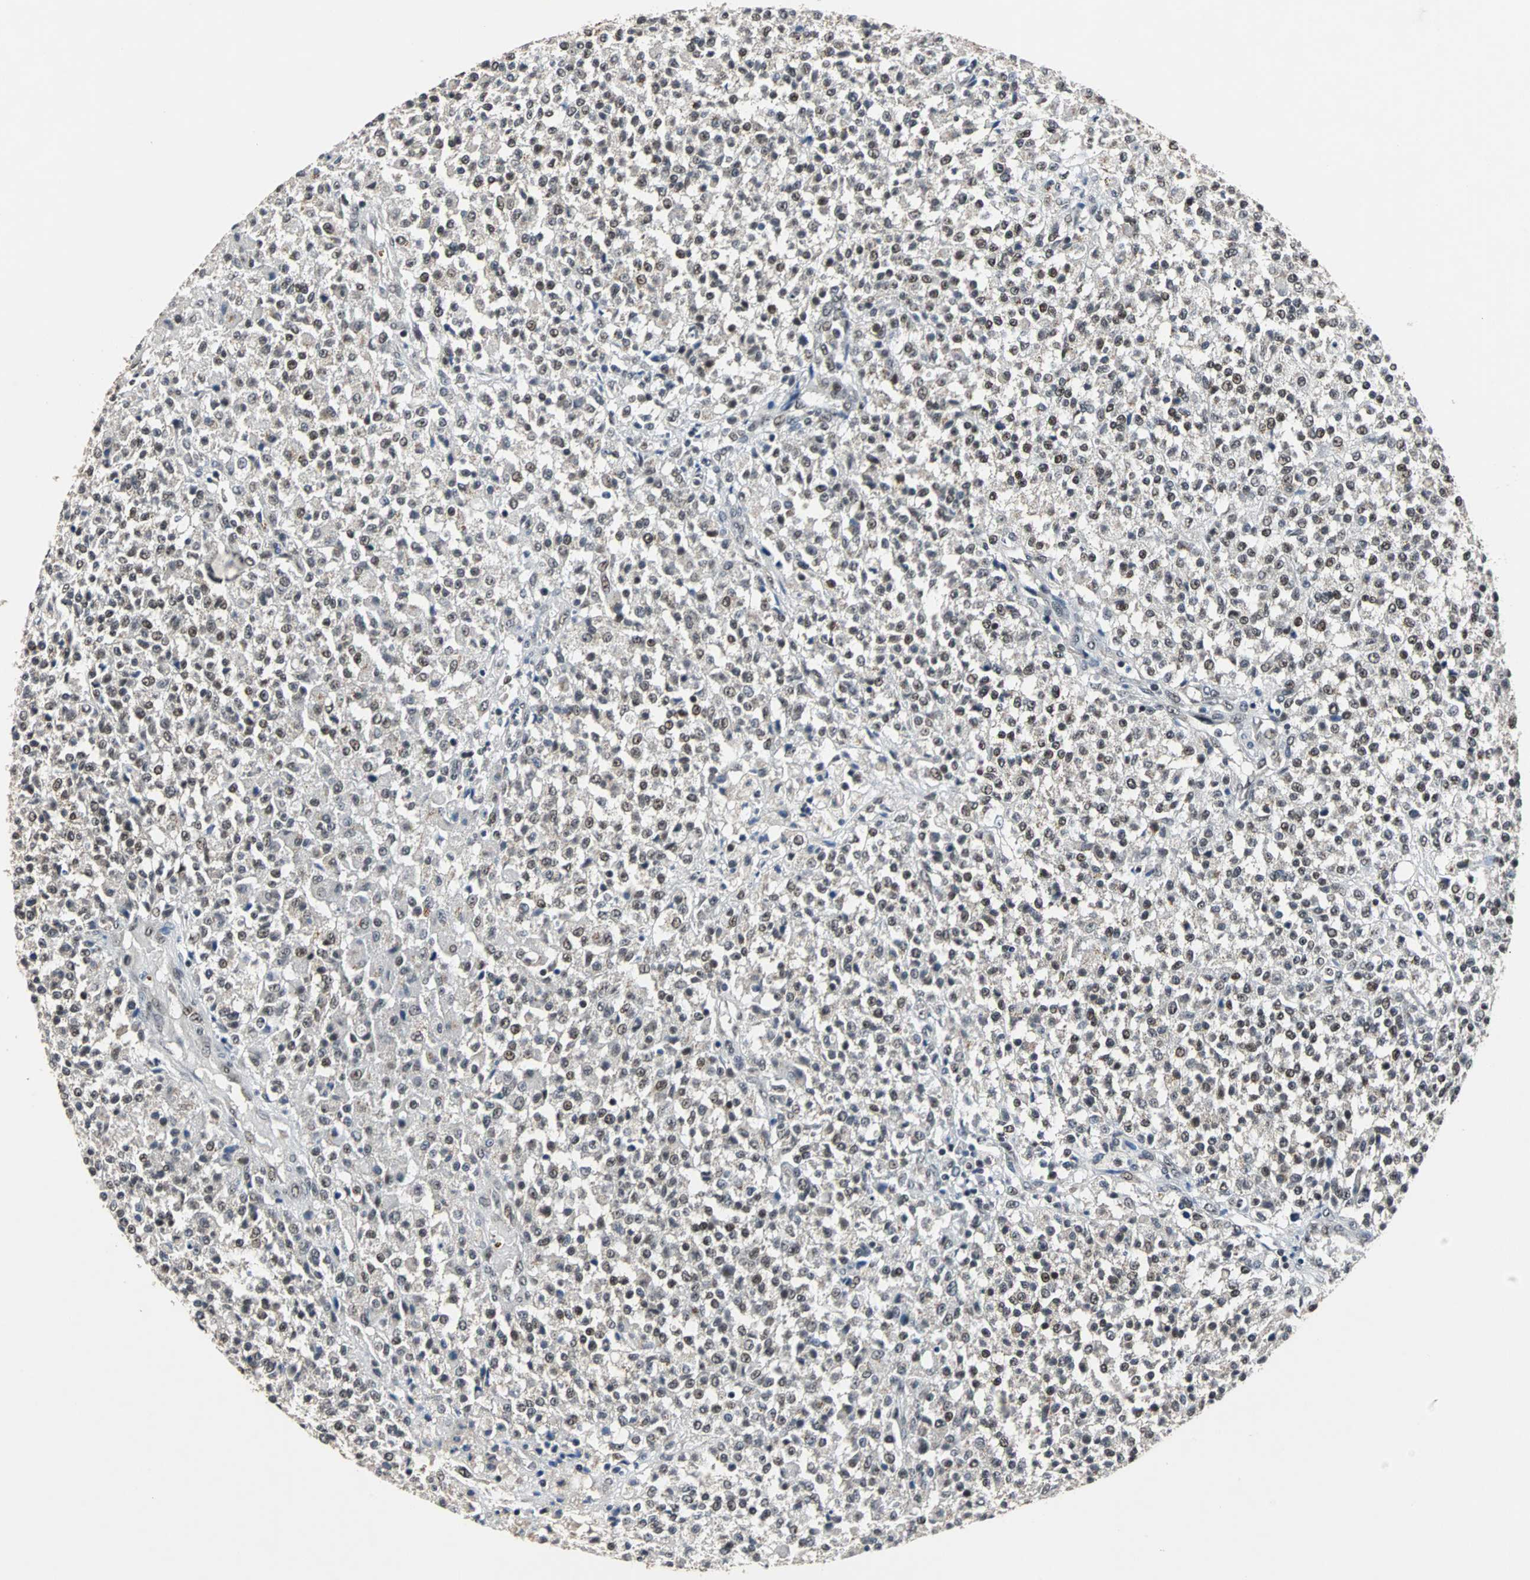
{"staining": {"intensity": "weak", "quantity": "25%-75%", "location": "nuclear"}, "tissue": "testis cancer", "cell_type": "Tumor cells", "image_type": "cancer", "snomed": [{"axis": "morphology", "description": "Seminoma, NOS"}, {"axis": "topography", "description": "Testis"}], "caption": "Immunohistochemical staining of human testis cancer reveals weak nuclear protein staining in about 25%-75% of tumor cells.", "gene": "USP28", "patient": {"sex": "male", "age": 59}}